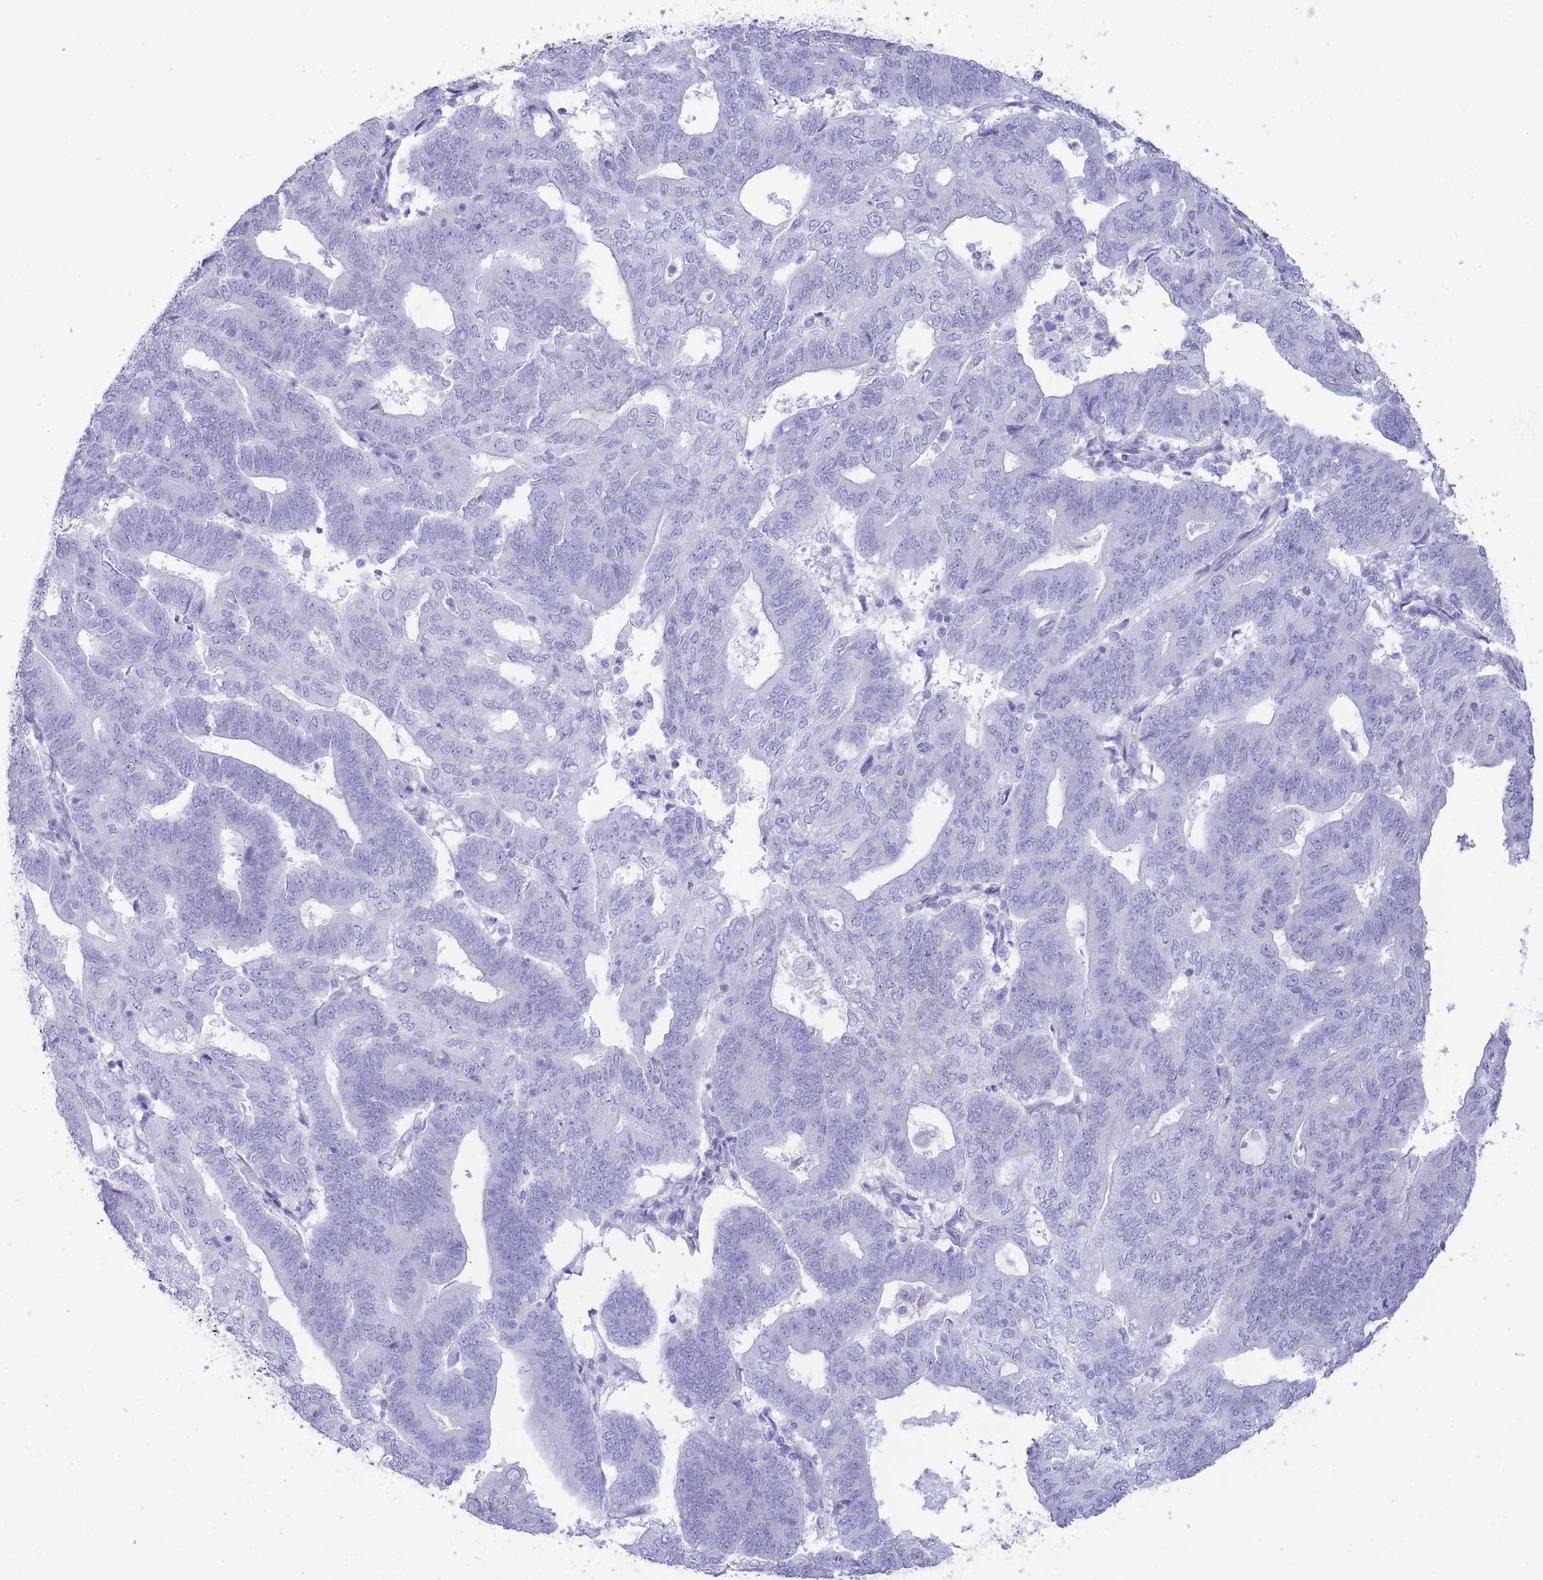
{"staining": {"intensity": "negative", "quantity": "none", "location": "none"}, "tissue": "endometrial cancer", "cell_type": "Tumor cells", "image_type": "cancer", "snomed": [{"axis": "morphology", "description": "Adenocarcinoma, NOS"}, {"axis": "topography", "description": "Endometrium"}], "caption": "Immunohistochemistry (IHC) of endometrial cancer reveals no staining in tumor cells.", "gene": "MTSS2", "patient": {"sex": "female", "age": 70}}